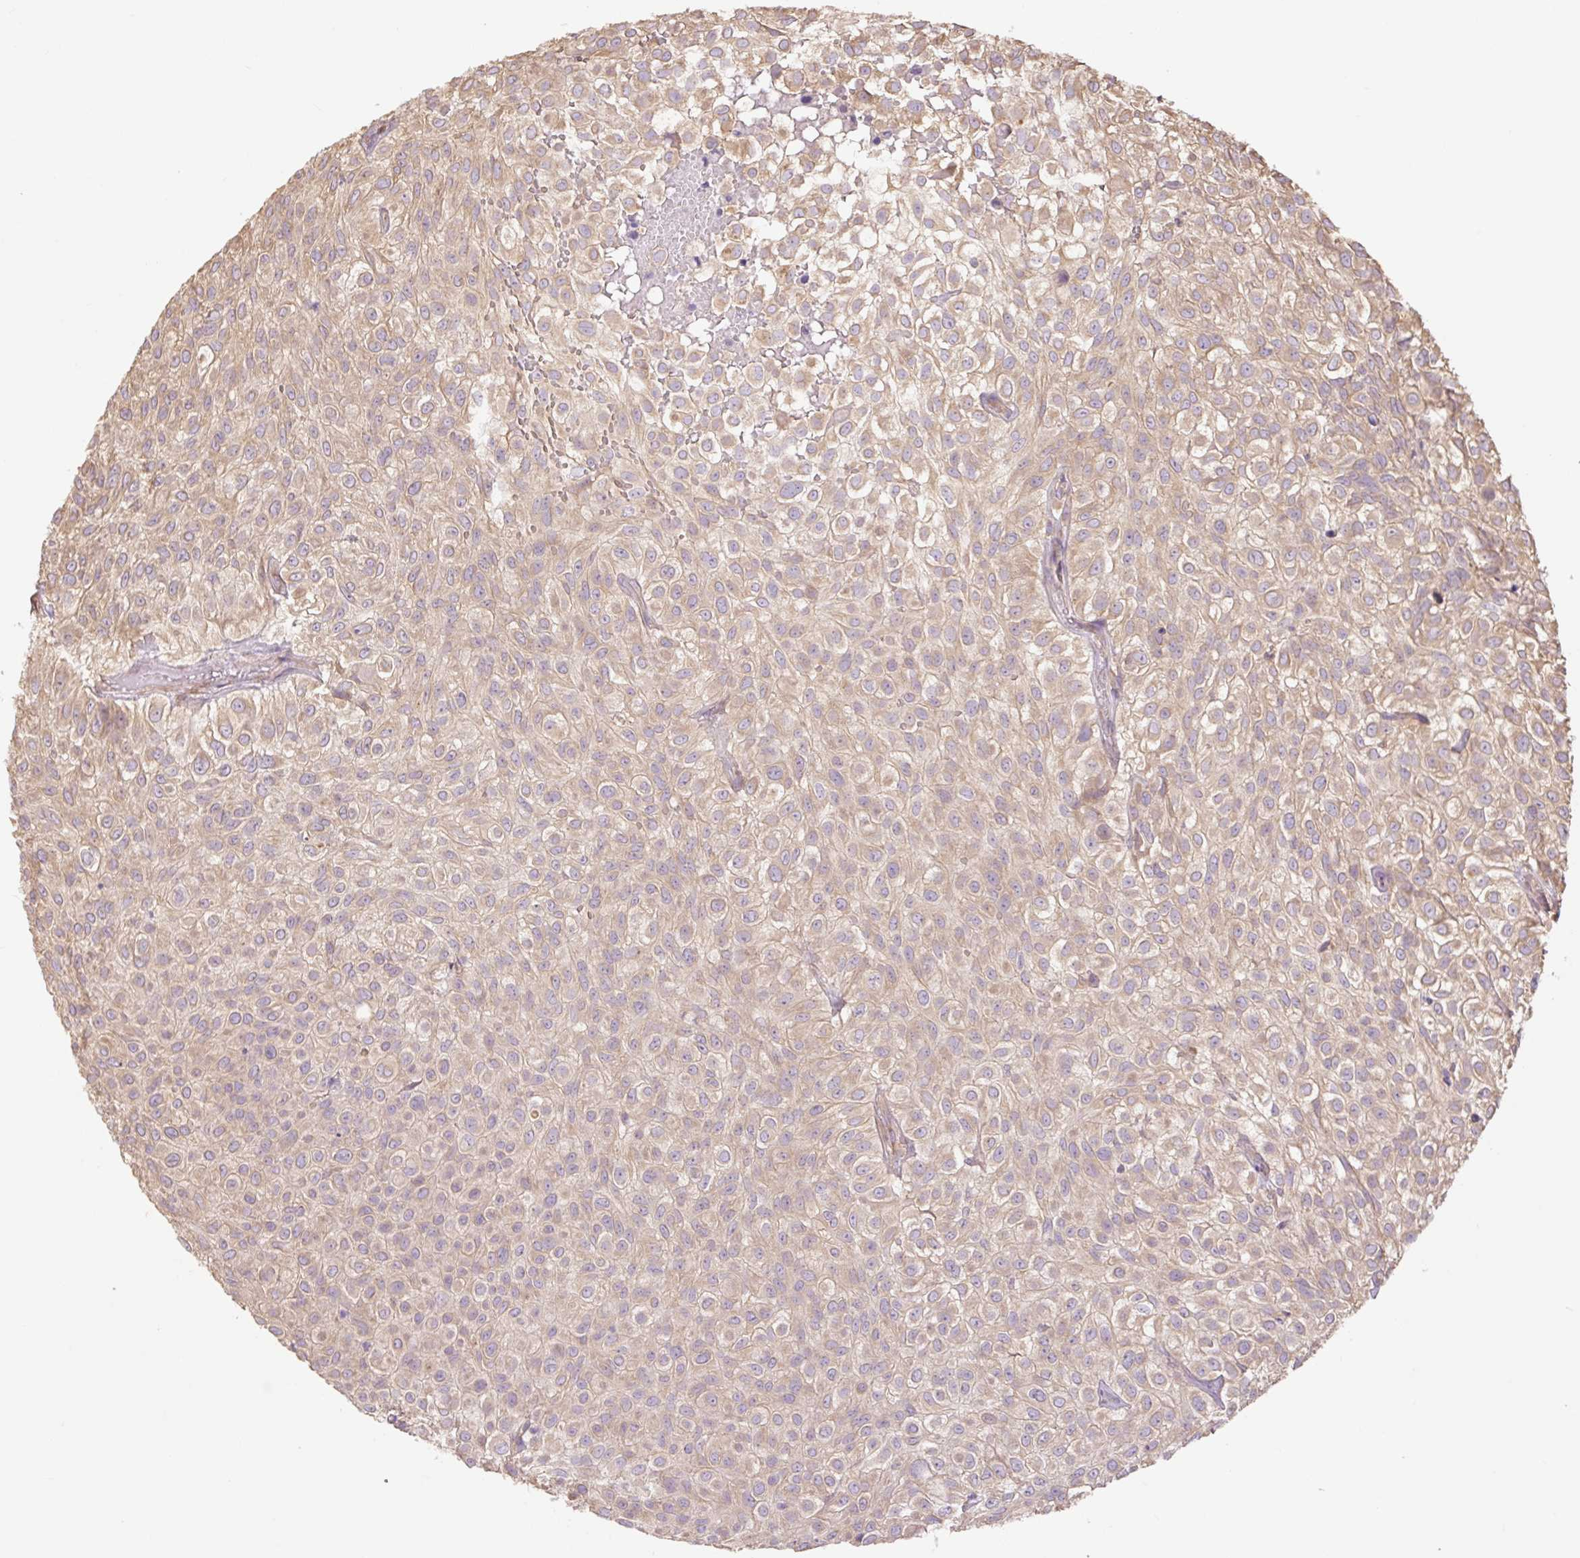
{"staining": {"intensity": "weak", "quantity": ">75%", "location": "cytoplasmic/membranous"}, "tissue": "urothelial cancer", "cell_type": "Tumor cells", "image_type": "cancer", "snomed": [{"axis": "morphology", "description": "Urothelial carcinoma, High grade"}, {"axis": "topography", "description": "Urinary bladder"}], "caption": "Immunohistochemical staining of urothelial carcinoma (high-grade) demonstrates low levels of weak cytoplasmic/membranous protein staining in approximately >75% of tumor cells.", "gene": "DESI1", "patient": {"sex": "male", "age": 56}}